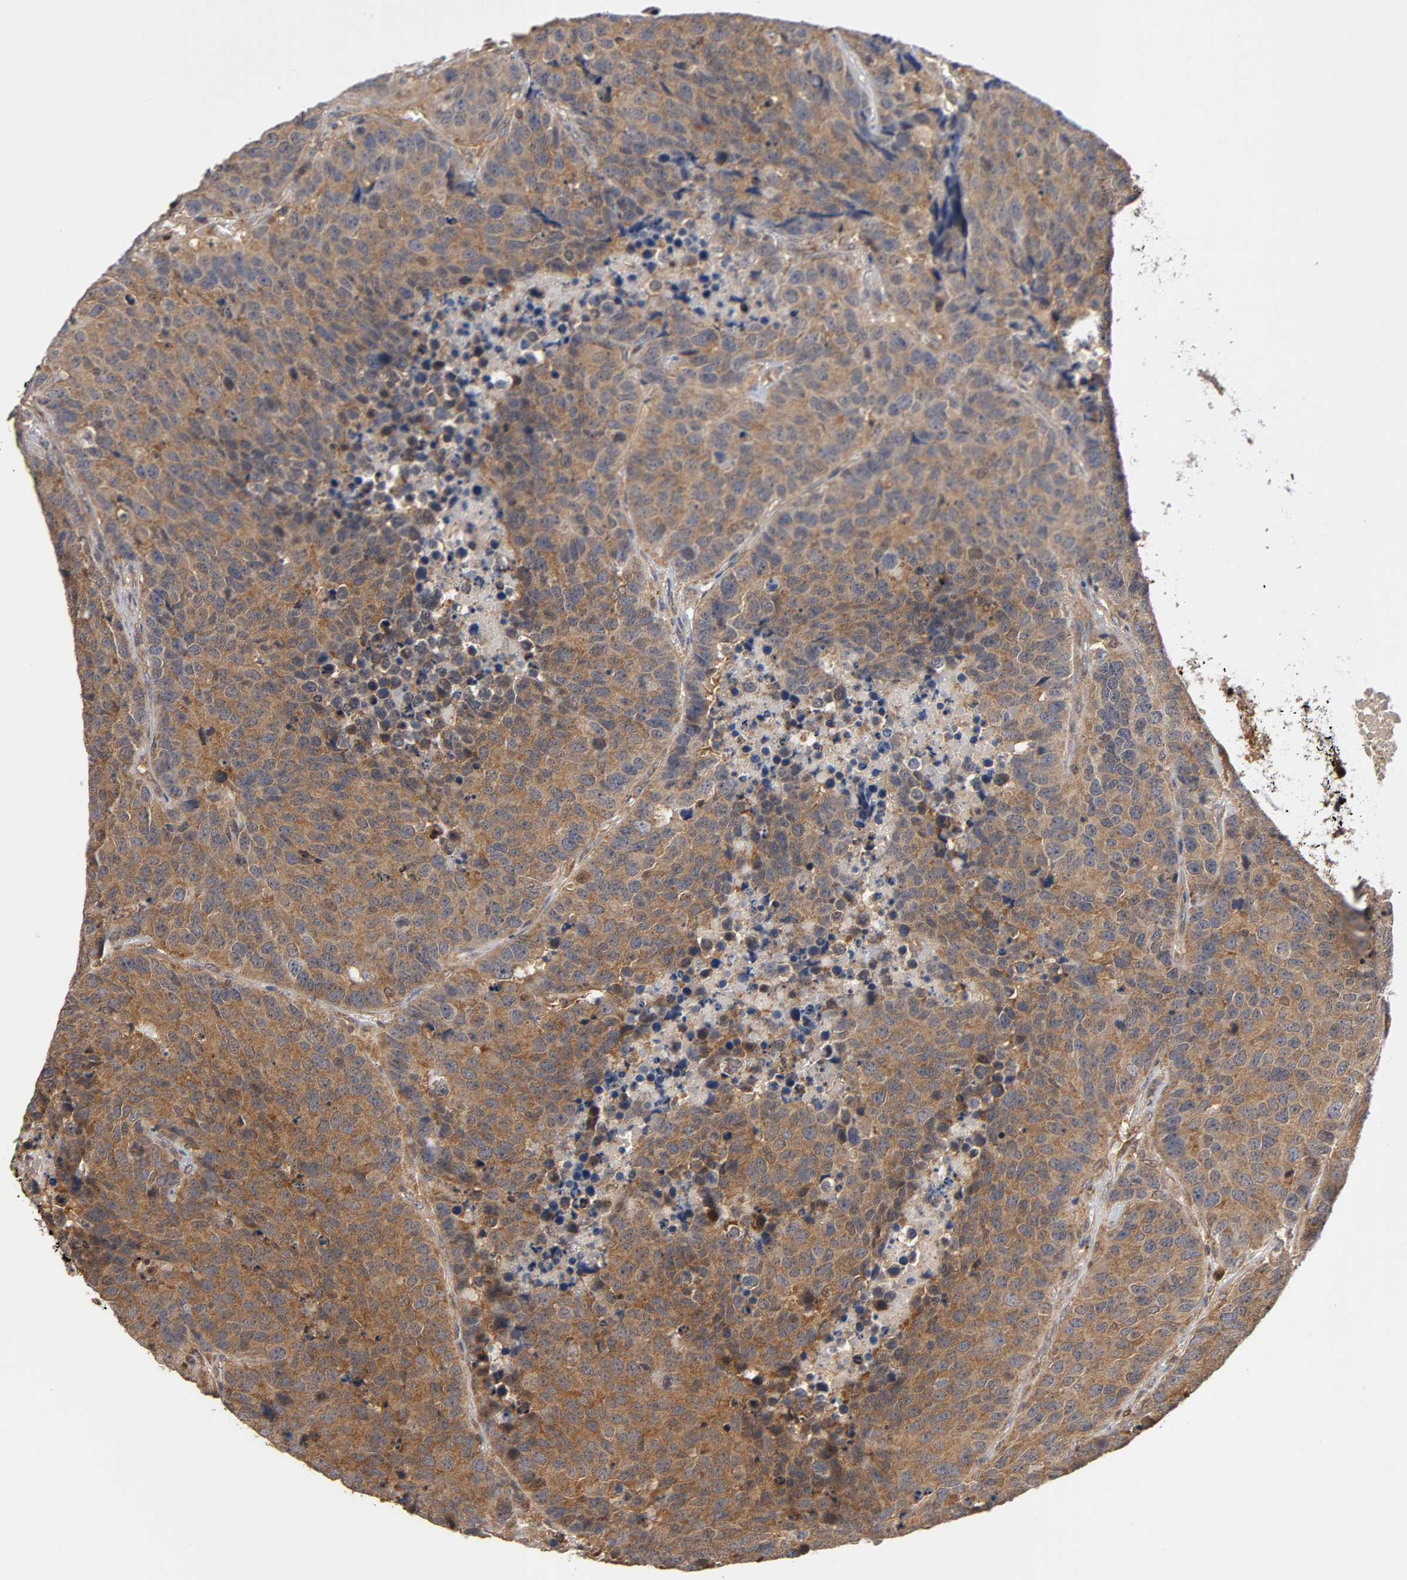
{"staining": {"intensity": "moderate", "quantity": ">75%", "location": "cytoplasmic/membranous"}, "tissue": "carcinoid", "cell_type": "Tumor cells", "image_type": "cancer", "snomed": [{"axis": "morphology", "description": "Carcinoid, malignant, NOS"}, {"axis": "topography", "description": "Lung"}], "caption": "An image showing moderate cytoplasmic/membranous positivity in about >75% of tumor cells in carcinoid, as visualized by brown immunohistochemical staining.", "gene": "PAFAH1B1", "patient": {"sex": "male", "age": 60}}